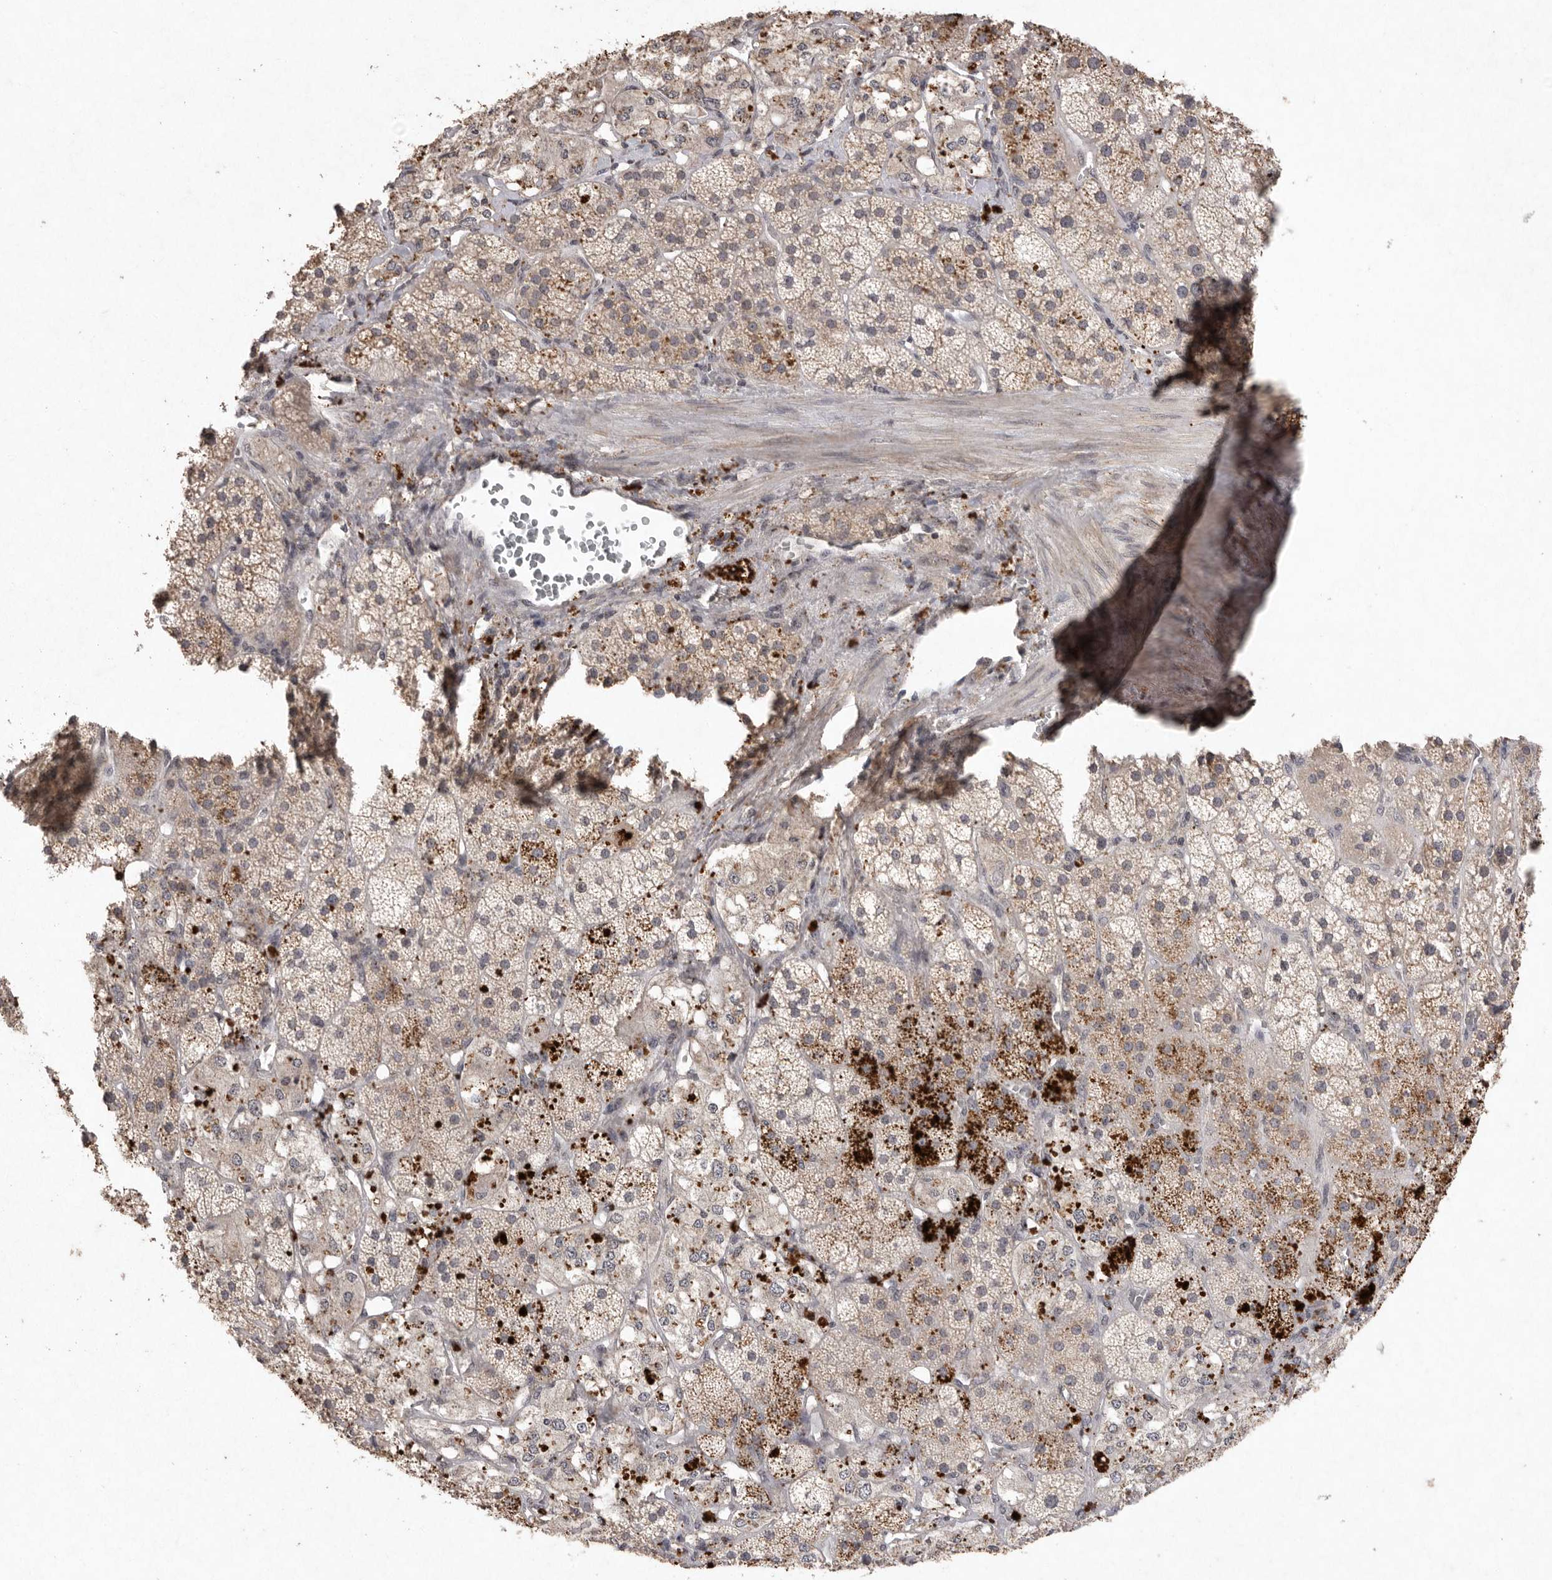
{"staining": {"intensity": "weak", "quantity": ">75%", "location": "cytoplasmic/membranous"}, "tissue": "adrenal gland", "cell_type": "Glandular cells", "image_type": "normal", "snomed": [{"axis": "morphology", "description": "Normal tissue, NOS"}, {"axis": "topography", "description": "Adrenal gland"}], "caption": "Brown immunohistochemical staining in benign adrenal gland exhibits weak cytoplasmic/membranous positivity in about >75% of glandular cells. (Stains: DAB (3,3'-diaminobenzidine) in brown, nuclei in blue, Microscopy: brightfield microscopy at high magnification).", "gene": "APLNR", "patient": {"sex": "male", "age": 57}}